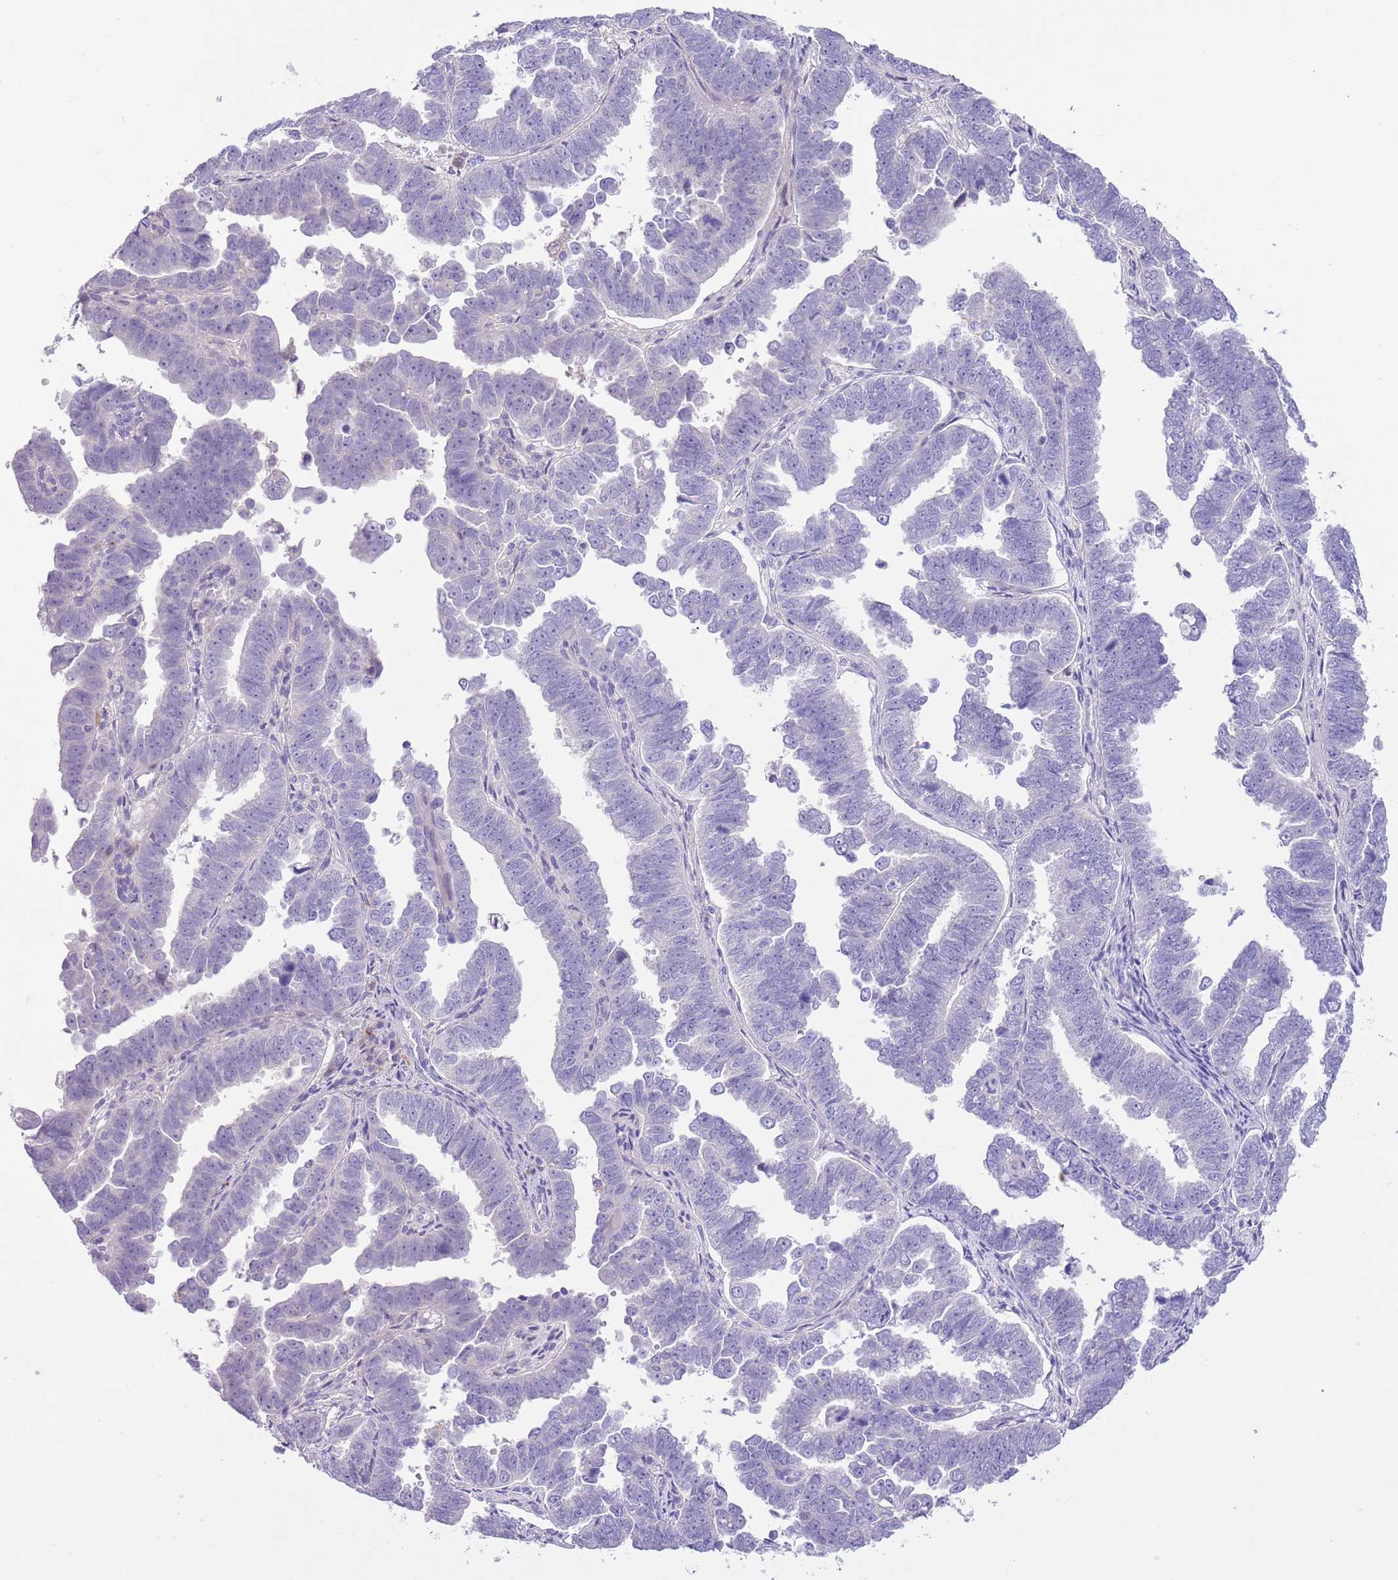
{"staining": {"intensity": "negative", "quantity": "none", "location": "none"}, "tissue": "endometrial cancer", "cell_type": "Tumor cells", "image_type": "cancer", "snomed": [{"axis": "morphology", "description": "Adenocarcinoma, NOS"}, {"axis": "topography", "description": "Endometrium"}], "caption": "DAB (3,3'-diaminobenzidine) immunohistochemical staining of human endometrial adenocarcinoma shows no significant expression in tumor cells.", "gene": "CLEC2A", "patient": {"sex": "female", "age": 75}}